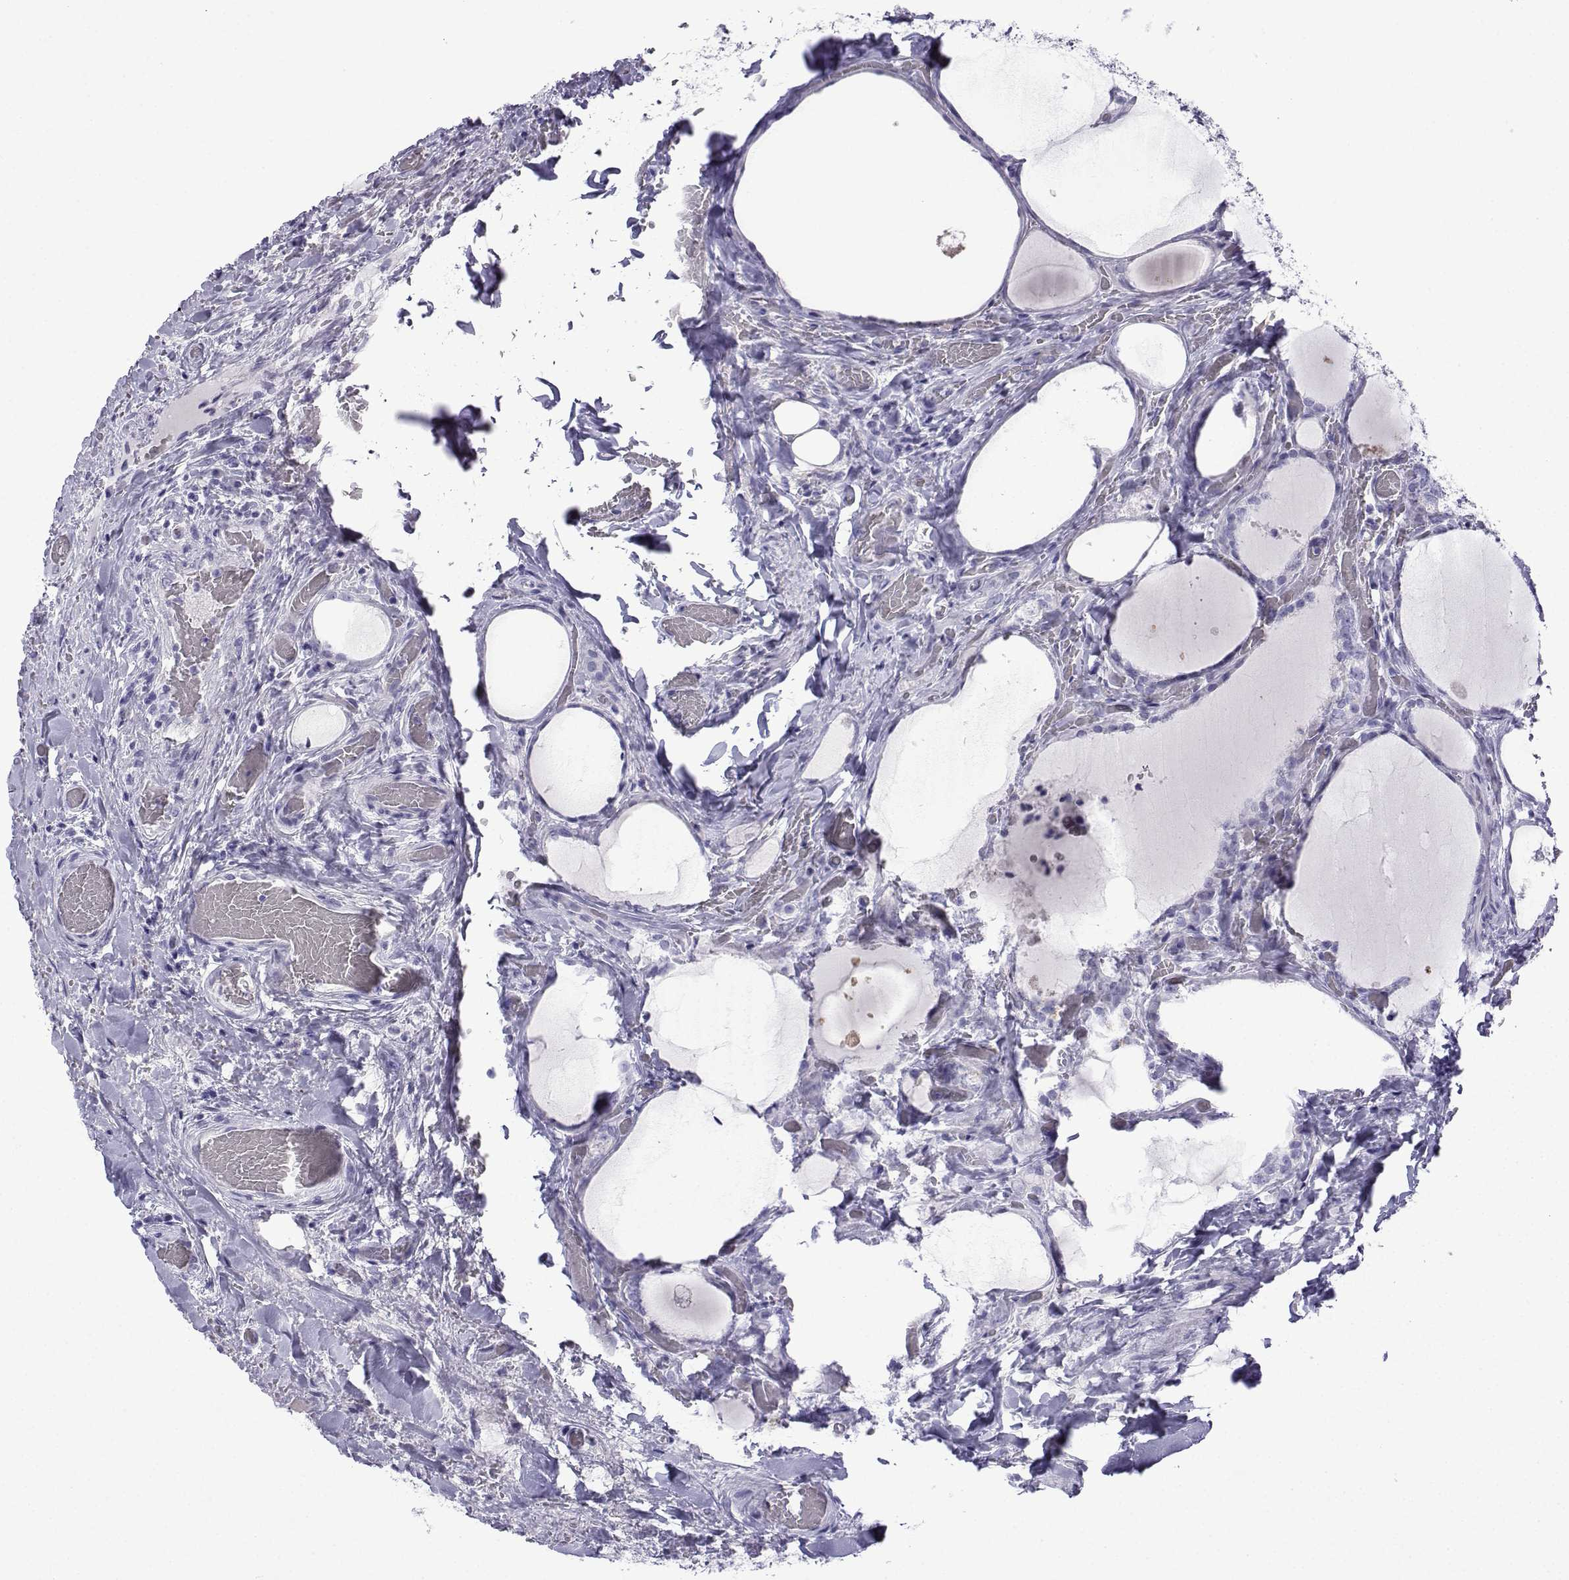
{"staining": {"intensity": "negative", "quantity": "none", "location": "none"}, "tissue": "thyroid cancer", "cell_type": "Tumor cells", "image_type": "cancer", "snomed": [{"axis": "morphology", "description": "Papillary adenocarcinoma, NOS"}, {"axis": "topography", "description": "Thyroid gland"}], "caption": "A photomicrograph of thyroid papillary adenocarcinoma stained for a protein exhibits no brown staining in tumor cells.", "gene": "TRIM46", "patient": {"sex": "female", "age": 39}}